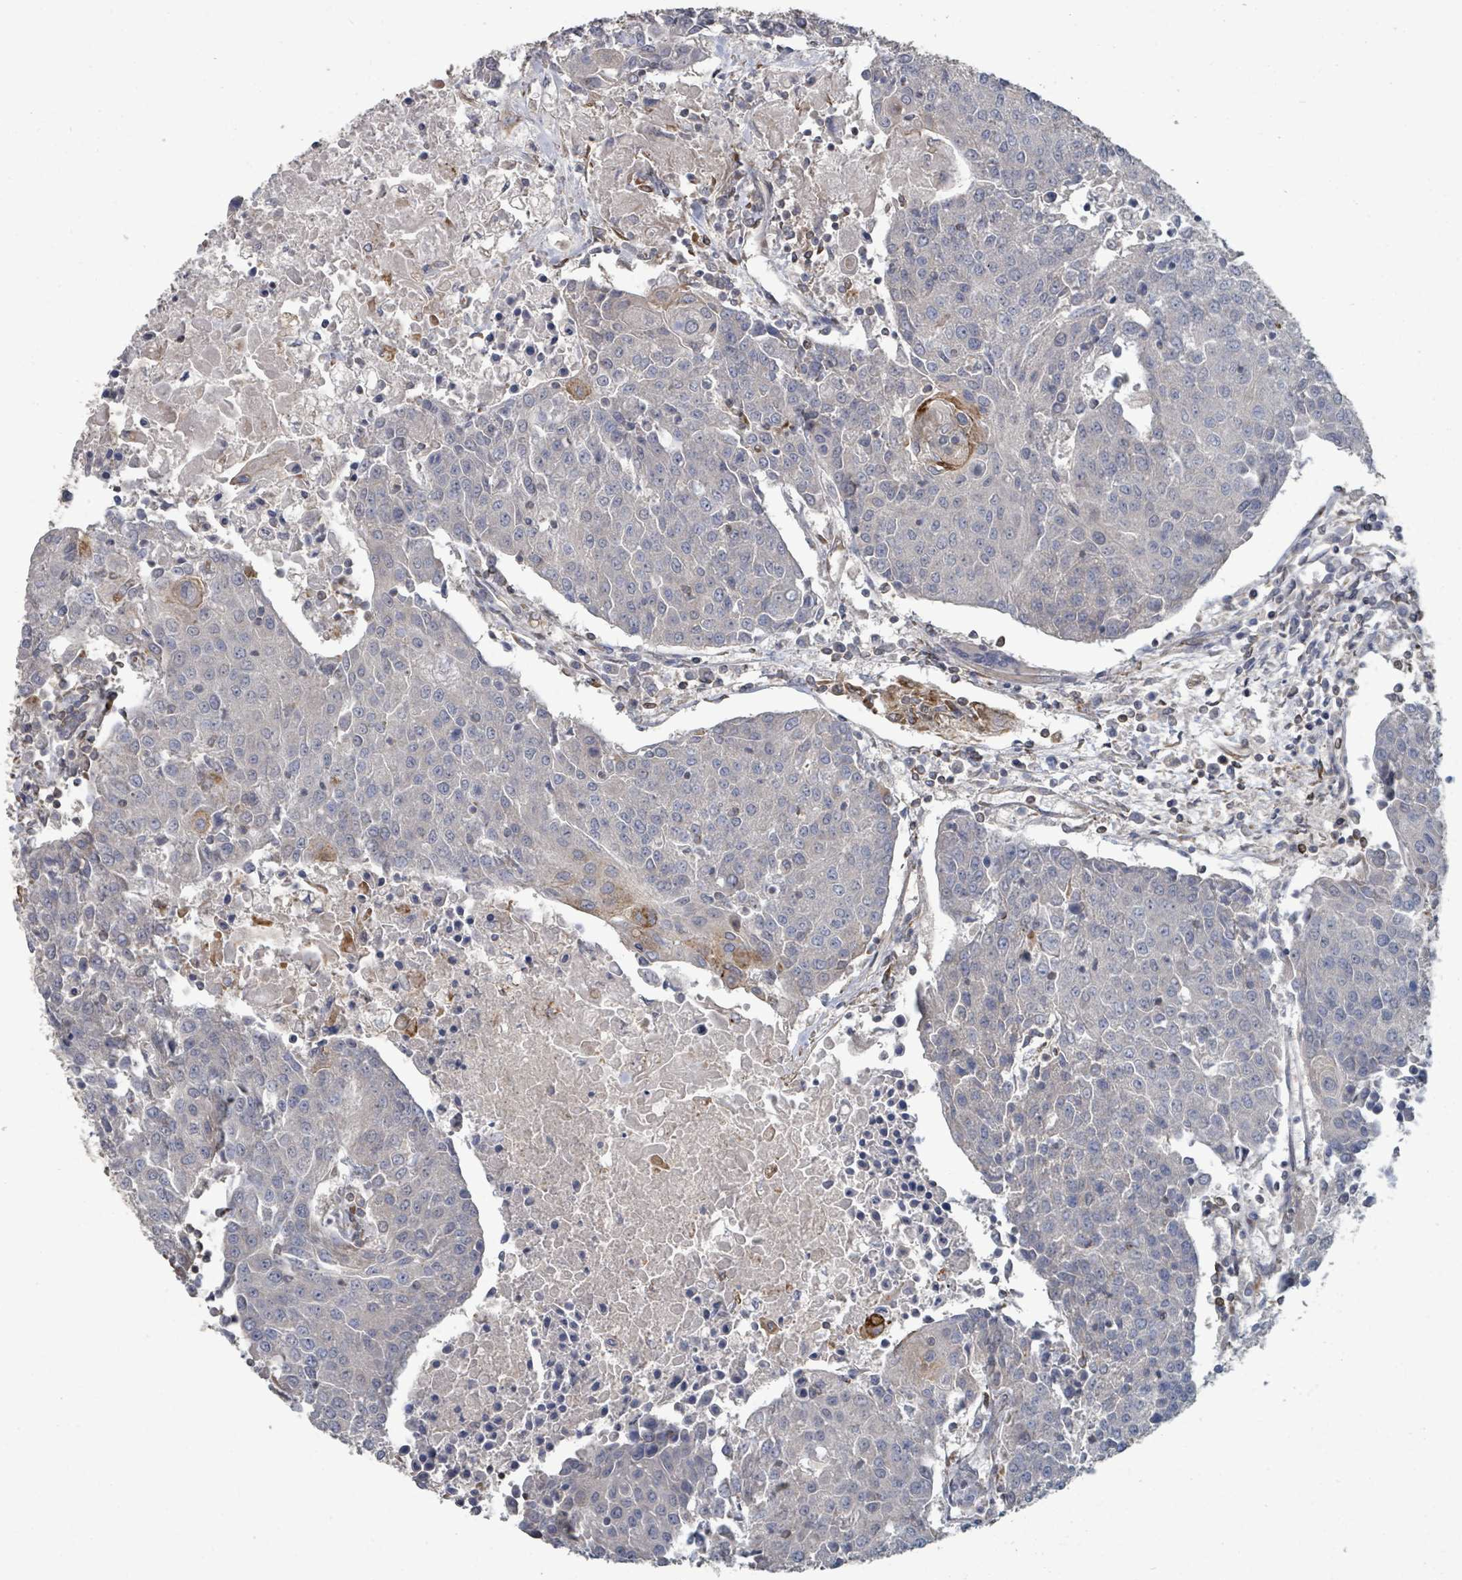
{"staining": {"intensity": "negative", "quantity": "none", "location": "none"}, "tissue": "urothelial cancer", "cell_type": "Tumor cells", "image_type": "cancer", "snomed": [{"axis": "morphology", "description": "Urothelial carcinoma, High grade"}, {"axis": "topography", "description": "Urinary bladder"}], "caption": "IHC of urothelial cancer reveals no staining in tumor cells.", "gene": "SLC9A7", "patient": {"sex": "female", "age": 85}}